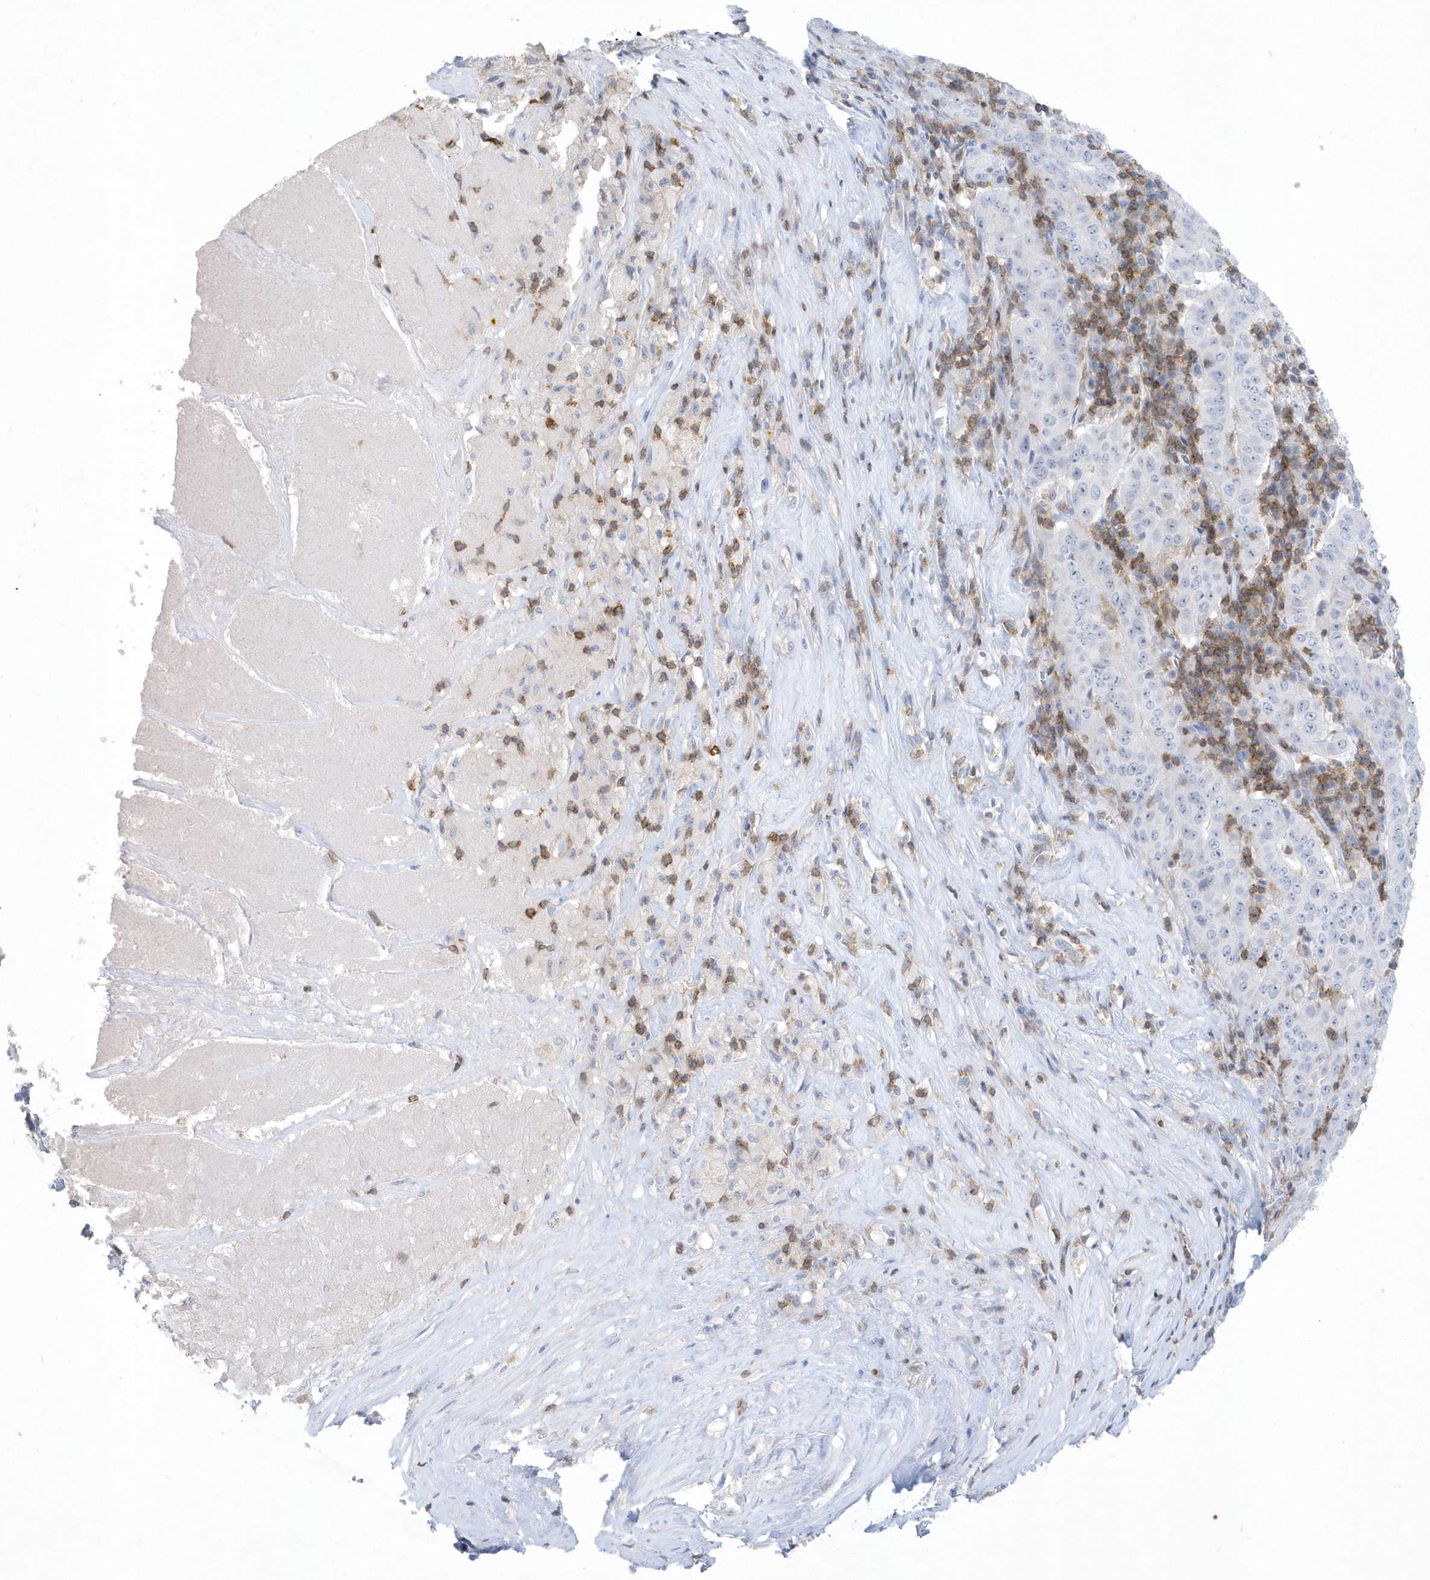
{"staining": {"intensity": "negative", "quantity": "none", "location": "none"}, "tissue": "pancreatic cancer", "cell_type": "Tumor cells", "image_type": "cancer", "snomed": [{"axis": "morphology", "description": "Adenocarcinoma, NOS"}, {"axis": "topography", "description": "Pancreas"}], "caption": "A high-resolution micrograph shows immunohistochemistry staining of pancreatic cancer, which demonstrates no significant expression in tumor cells.", "gene": "PSD4", "patient": {"sex": "male", "age": 63}}